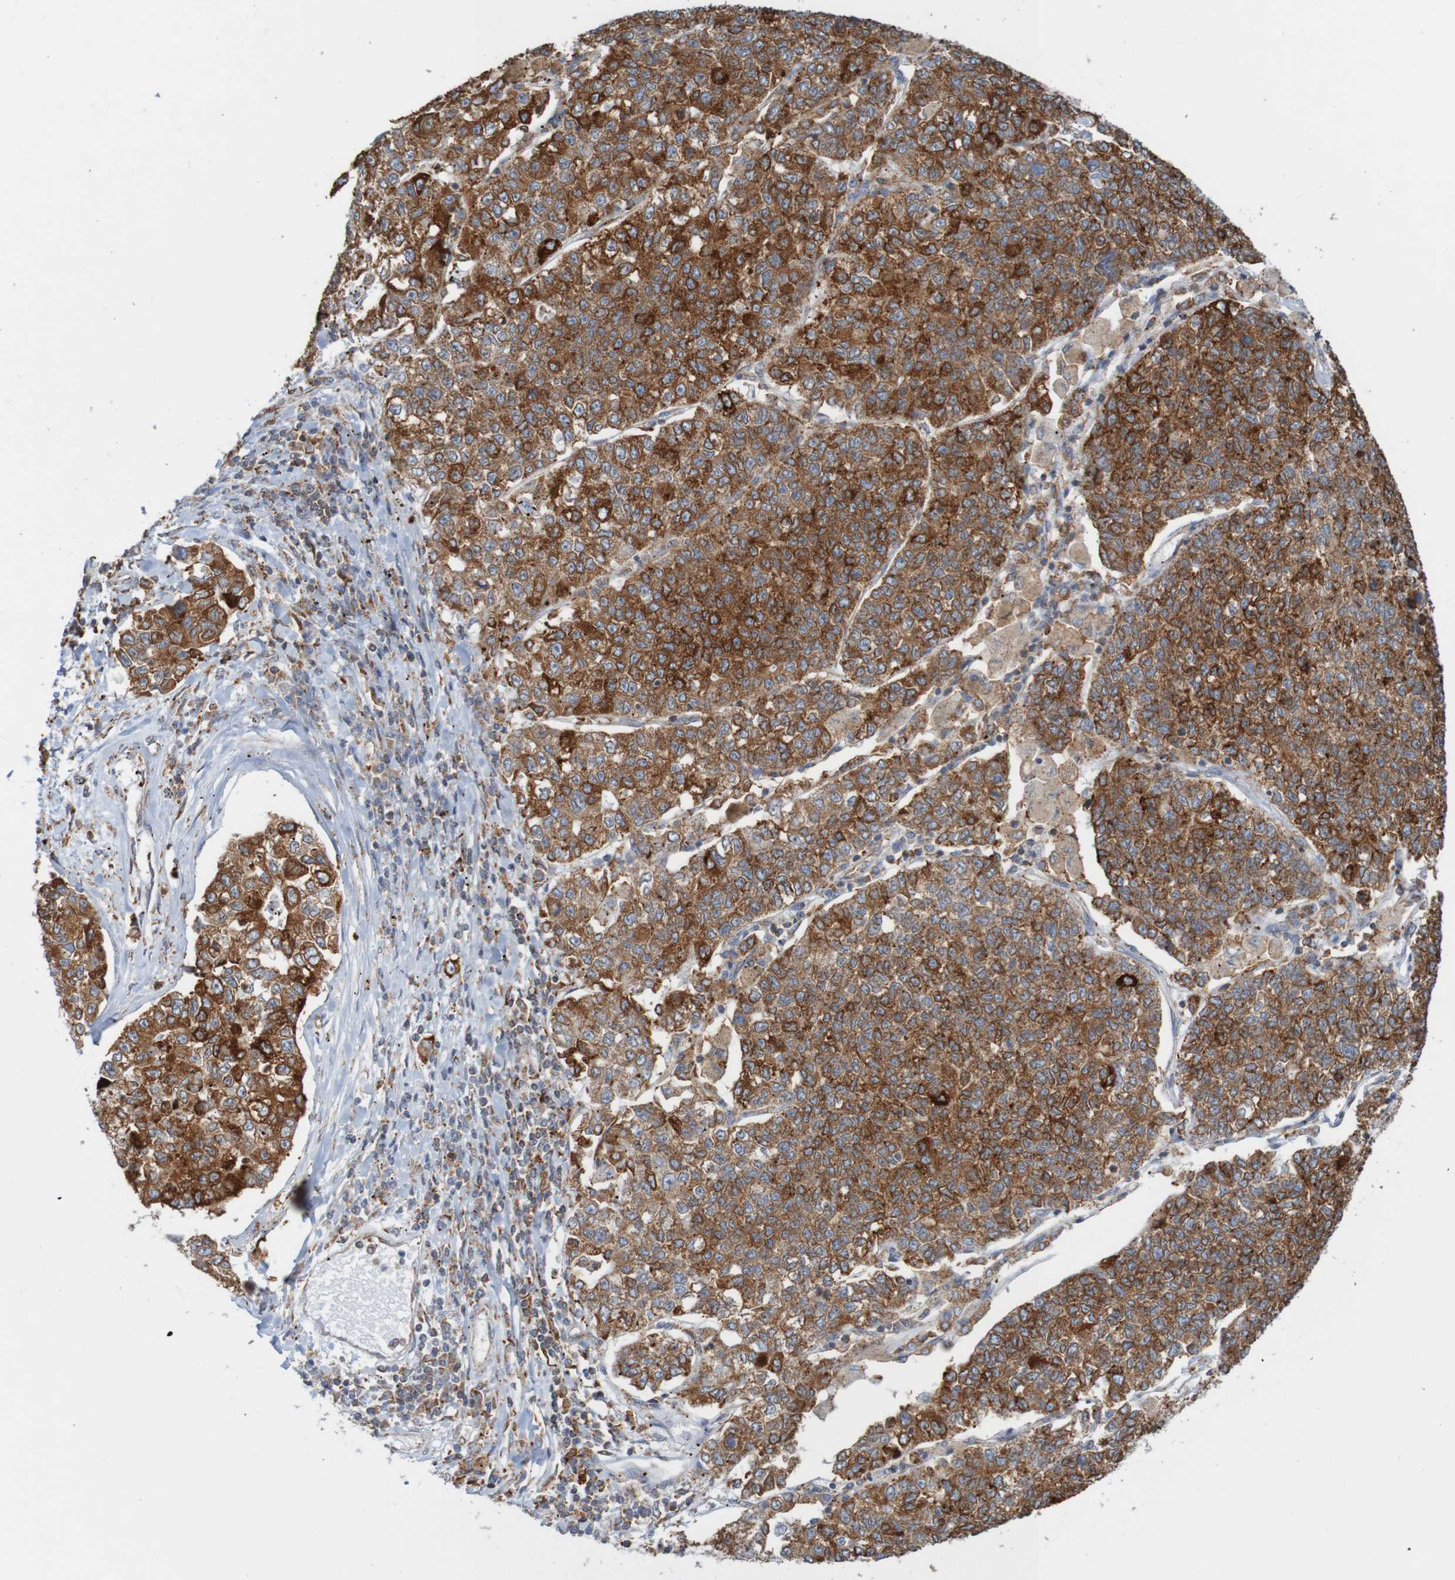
{"staining": {"intensity": "strong", "quantity": ">75%", "location": "cytoplasmic/membranous"}, "tissue": "lung cancer", "cell_type": "Tumor cells", "image_type": "cancer", "snomed": [{"axis": "morphology", "description": "Adenocarcinoma, NOS"}, {"axis": "topography", "description": "Lung"}], "caption": "IHC staining of lung adenocarcinoma, which shows high levels of strong cytoplasmic/membranous staining in approximately >75% of tumor cells indicating strong cytoplasmic/membranous protein staining. The staining was performed using DAB (3,3'-diaminobenzidine) (brown) for protein detection and nuclei were counterstained in hematoxylin (blue).", "gene": "PDIA3", "patient": {"sex": "male", "age": 49}}